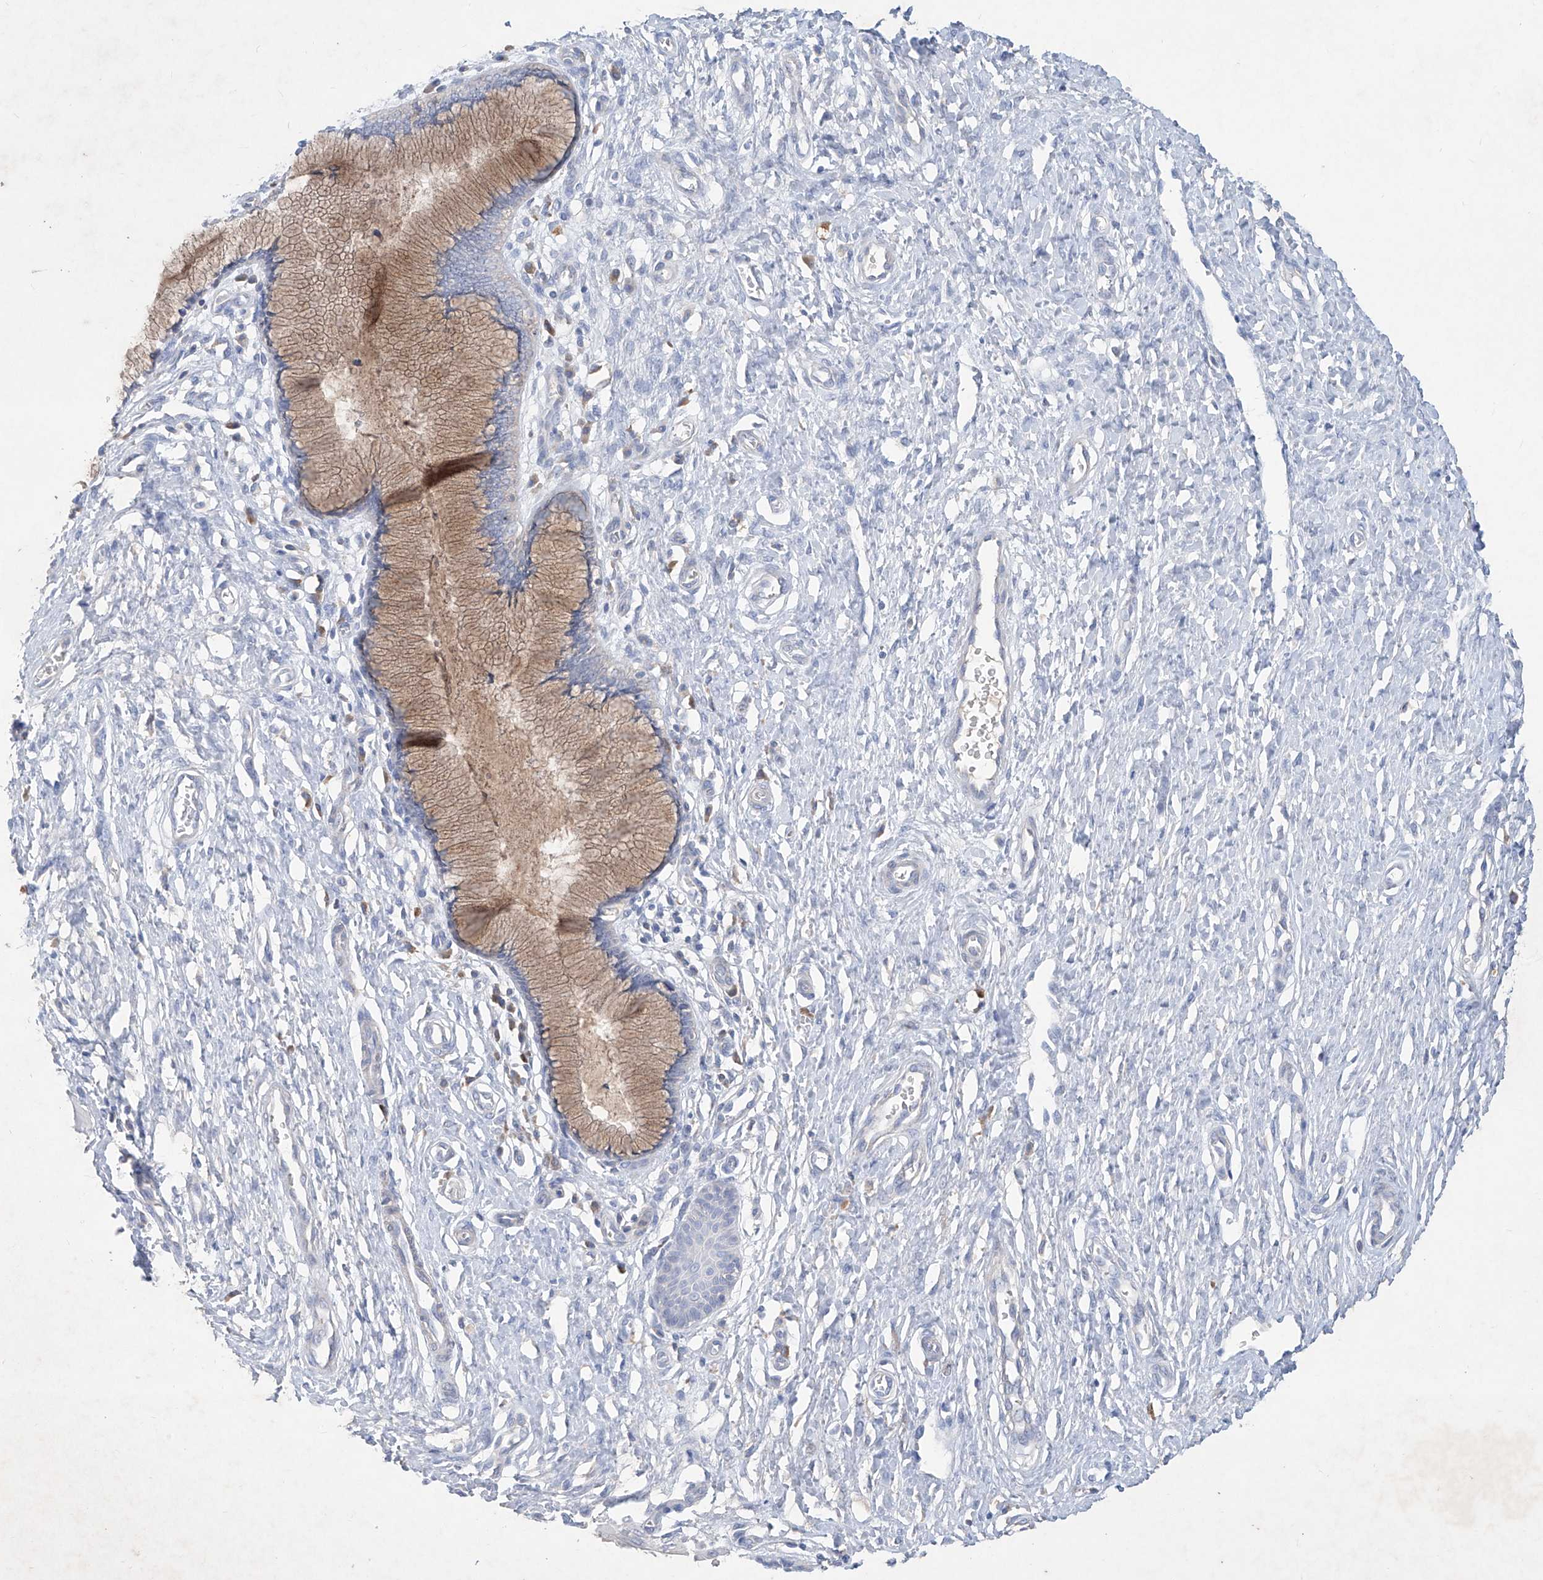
{"staining": {"intensity": "moderate", "quantity": ">75%", "location": "cytoplasmic/membranous"}, "tissue": "cervix", "cell_type": "Glandular cells", "image_type": "normal", "snomed": [{"axis": "morphology", "description": "Normal tissue, NOS"}, {"axis": "topography", "description": "Cervix"}], "caption": "IHC staining of benign cervix, which demonstrates medium levels of moderate cytoplasmic/membranous expression in about >75% of glandular cells indicating moderate cytoplasmic/membranous protein expression. The staining was performed using DAB (brown) for protein detection and nuclei were counterstained in hematoxylin (blue).", "gene": "ASNS", "patient": {"sex": "female", "age": 55}}